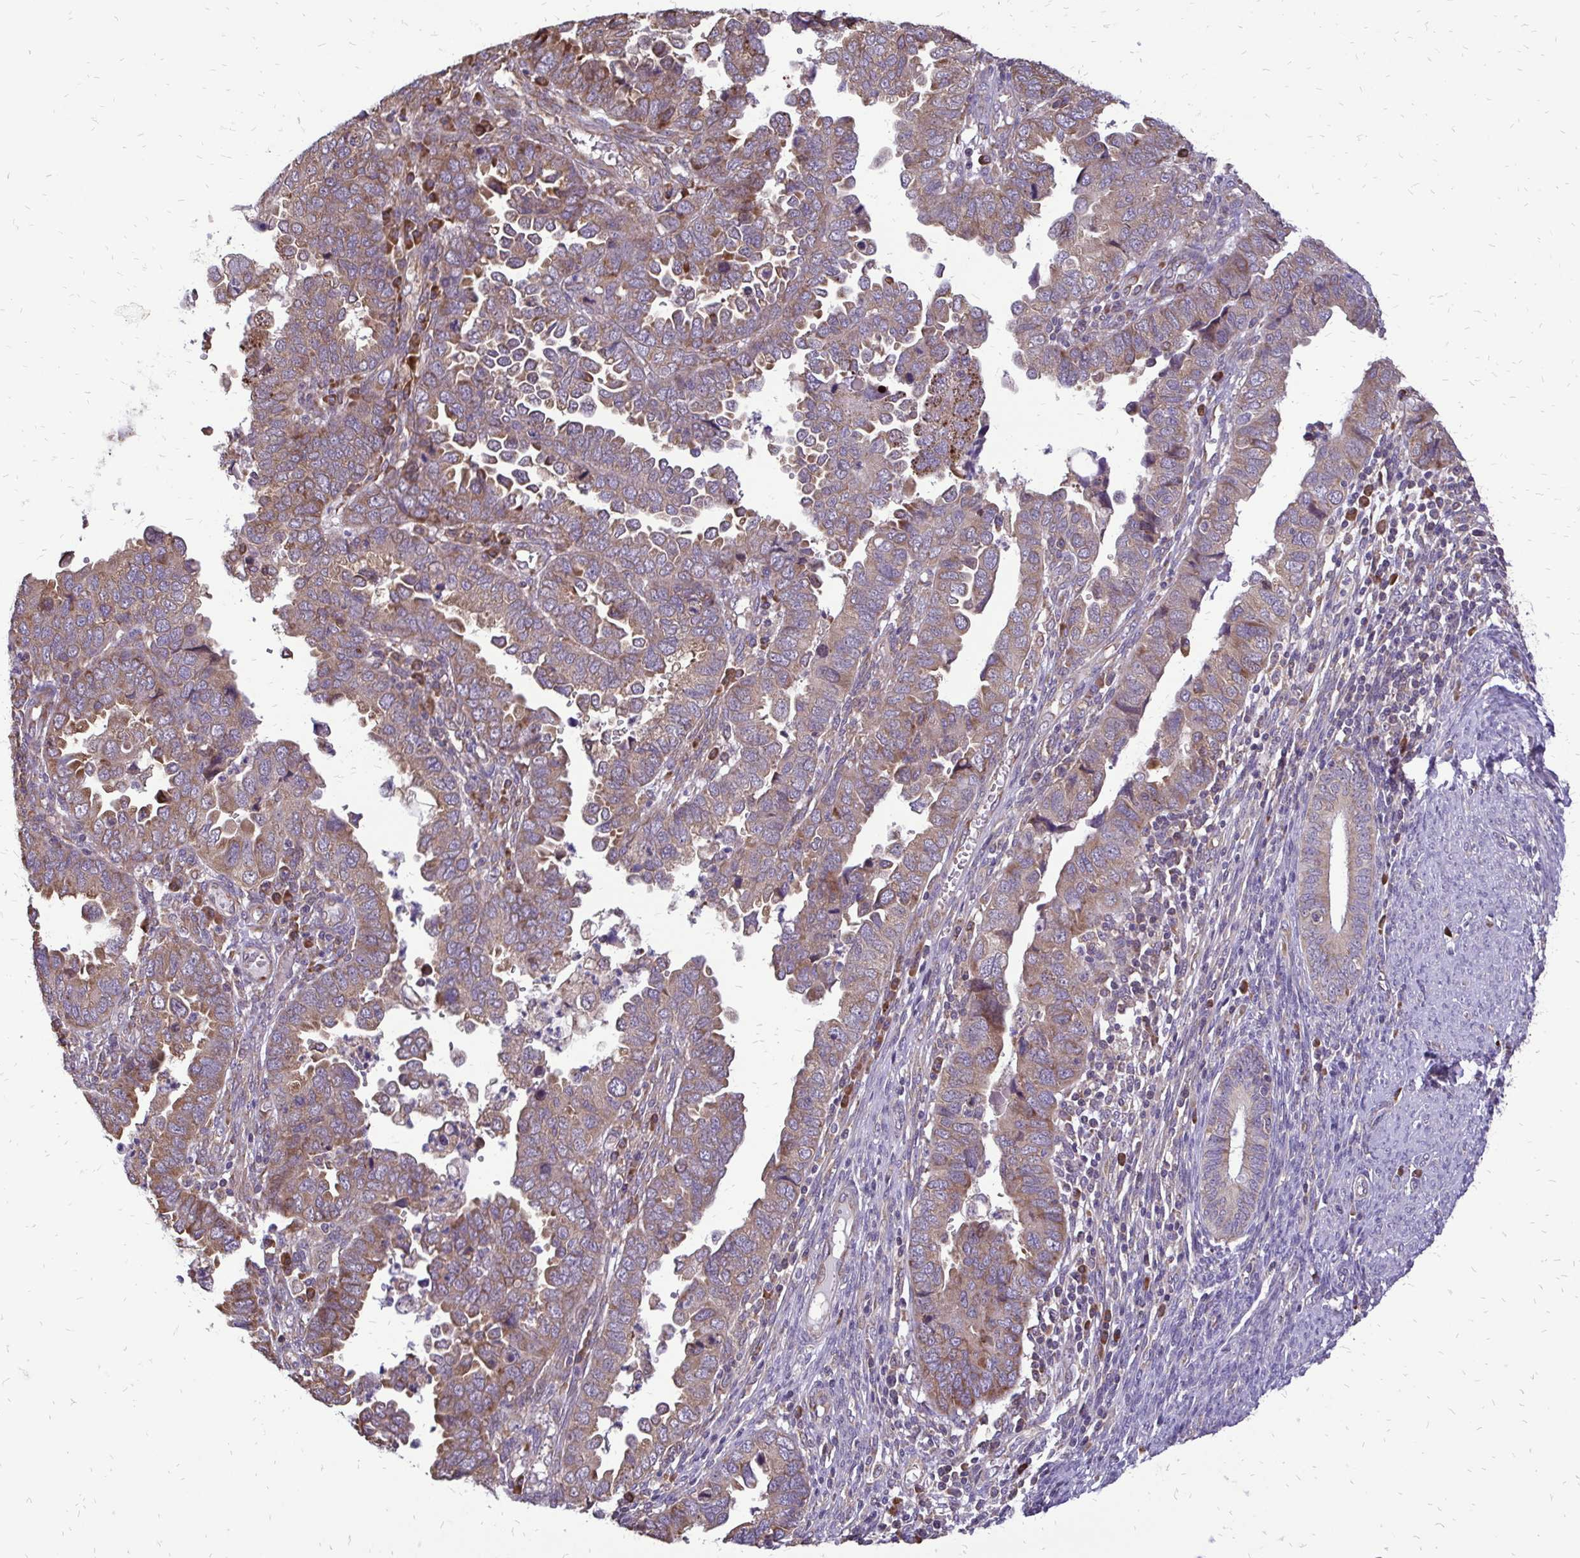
{"staining": {"intensity": "moderate", "quantity": ">75%", "location": "cytoplasmic/membranous"}, "tissue": "endometrial cancer", "cell_type": "Tumor cells", "image_type": "cancer", "snomed": [{"axis": "morphology", "description": "Adenocarcinoma, NOS"}, {"axis": "topography", "description": "Endometrium"}], "caption": "Immunohistochemical staining of human adenocarcinoma (endometrial) demonstrates medium levels of moderate cytoplasmic/membranous expression in approximately >75% of tumor cells.", "gene": "RPS3", "patient": {"sex": "female", "age": 79}}